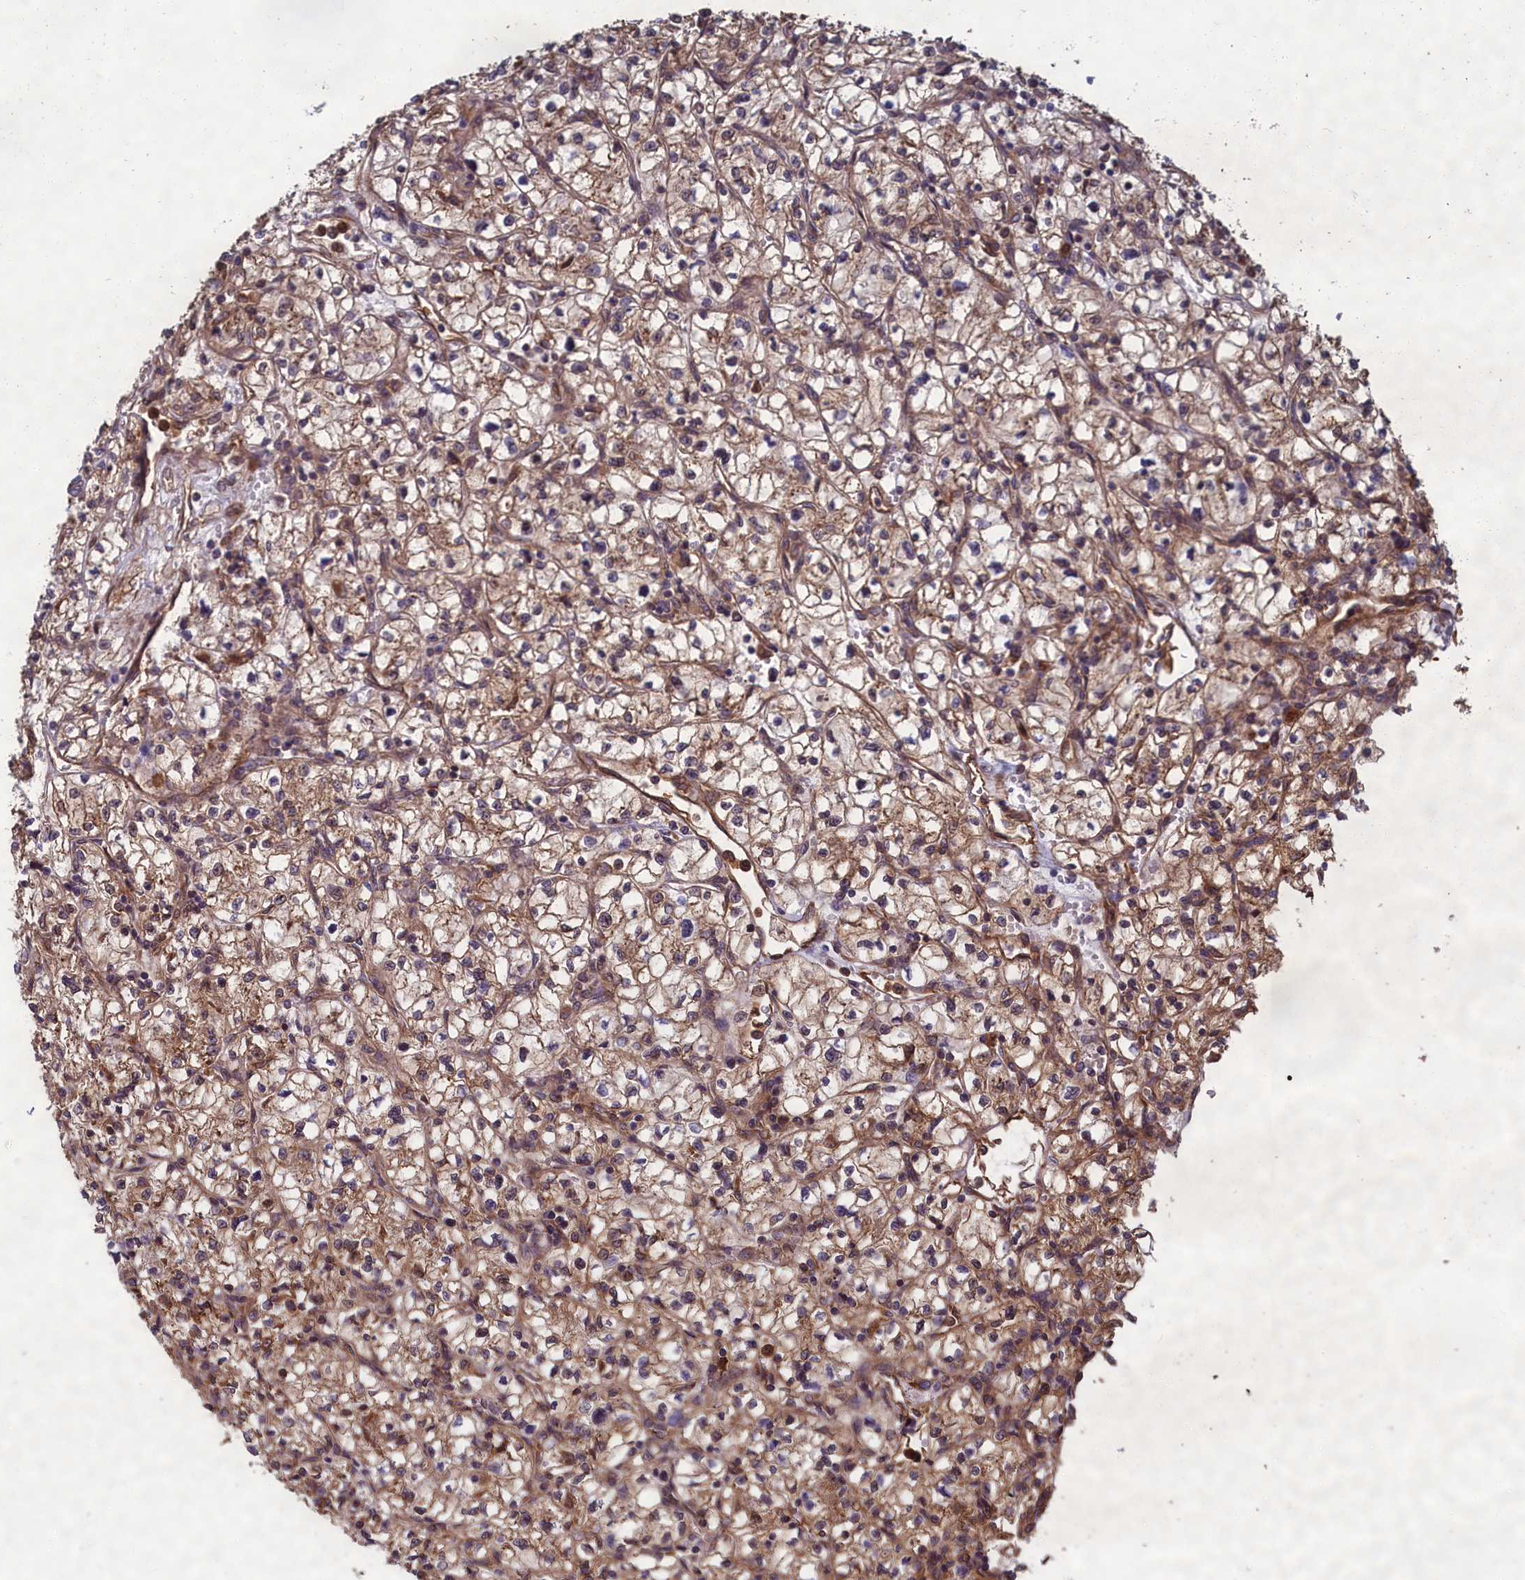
{"staining": {"intensity": "moderate", "quantity": ">75%", "location": "cytoplasmic/membranous"}, "tissue": "renal cancer", "cell_type": "Tumor cells", "image_type": "cancer", "snomed": [{"axis": "morphology", "description": "Adenocarcinoma, NOS"}, {"axis": "topography", "description": "Kidney"}], "caption": "Human adenocarcinoma (renal) stained for a protein (brown) exhibits moderate cytoplasmic/membranous positive positivity in about >75% of tumor cells.", "gene": "CCDC124", "patient": {"sex": "female", "age": 64}}